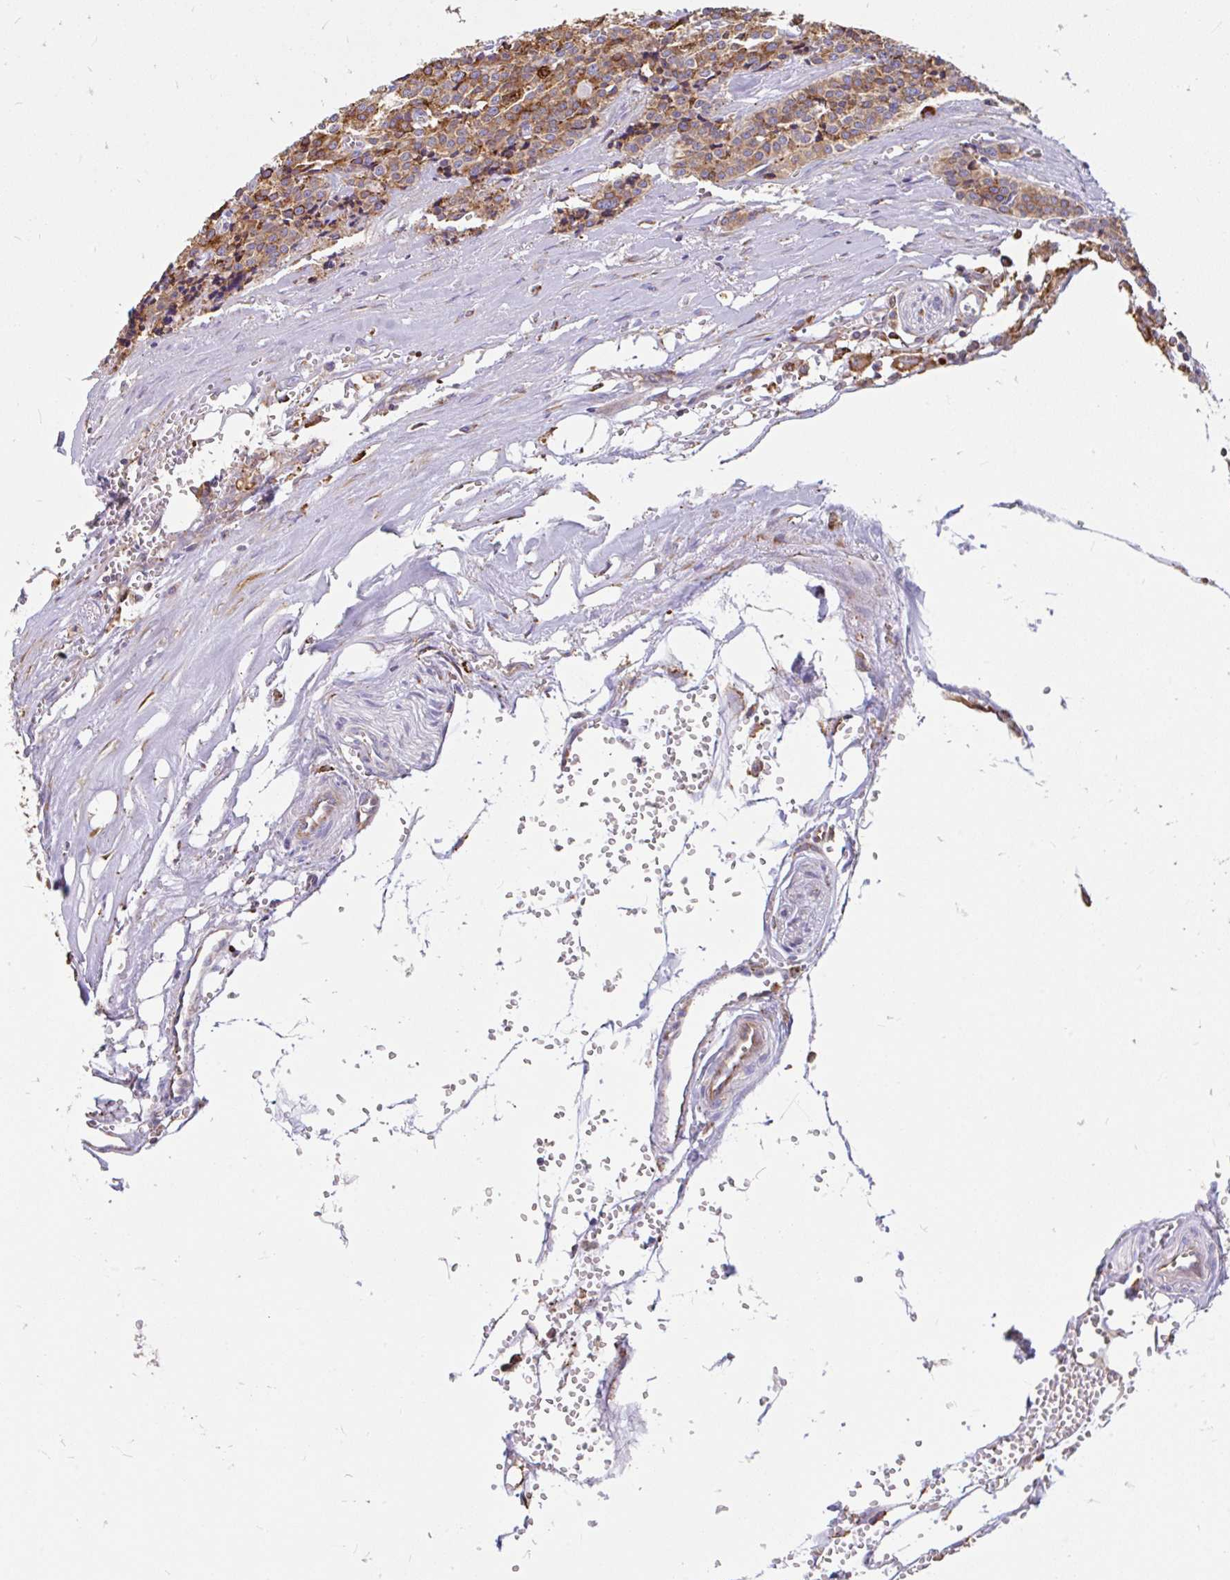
{"staining": {"intensity": "strong", "quantity": ">75%", "location": "cytoplasmic/membranous"}, "tissue": "carcinoid", "cell_type": "Tumor cells", "image_type": "cancer", "snomed": [{"axis": "morphology", "description": "Carcinoid, malignant, NOS"}, {"axis": "topography", "description": "Small intestine"}], "caption": "Protein expression analysis of carcinoid reveals strong cytoplasmic/membranous staining in about >75% of tumor cells. (DAB IHC with brightfield microscopy, high magnification).", "gene": "EML5", "patient": {"sex": "male", "age": 63}}